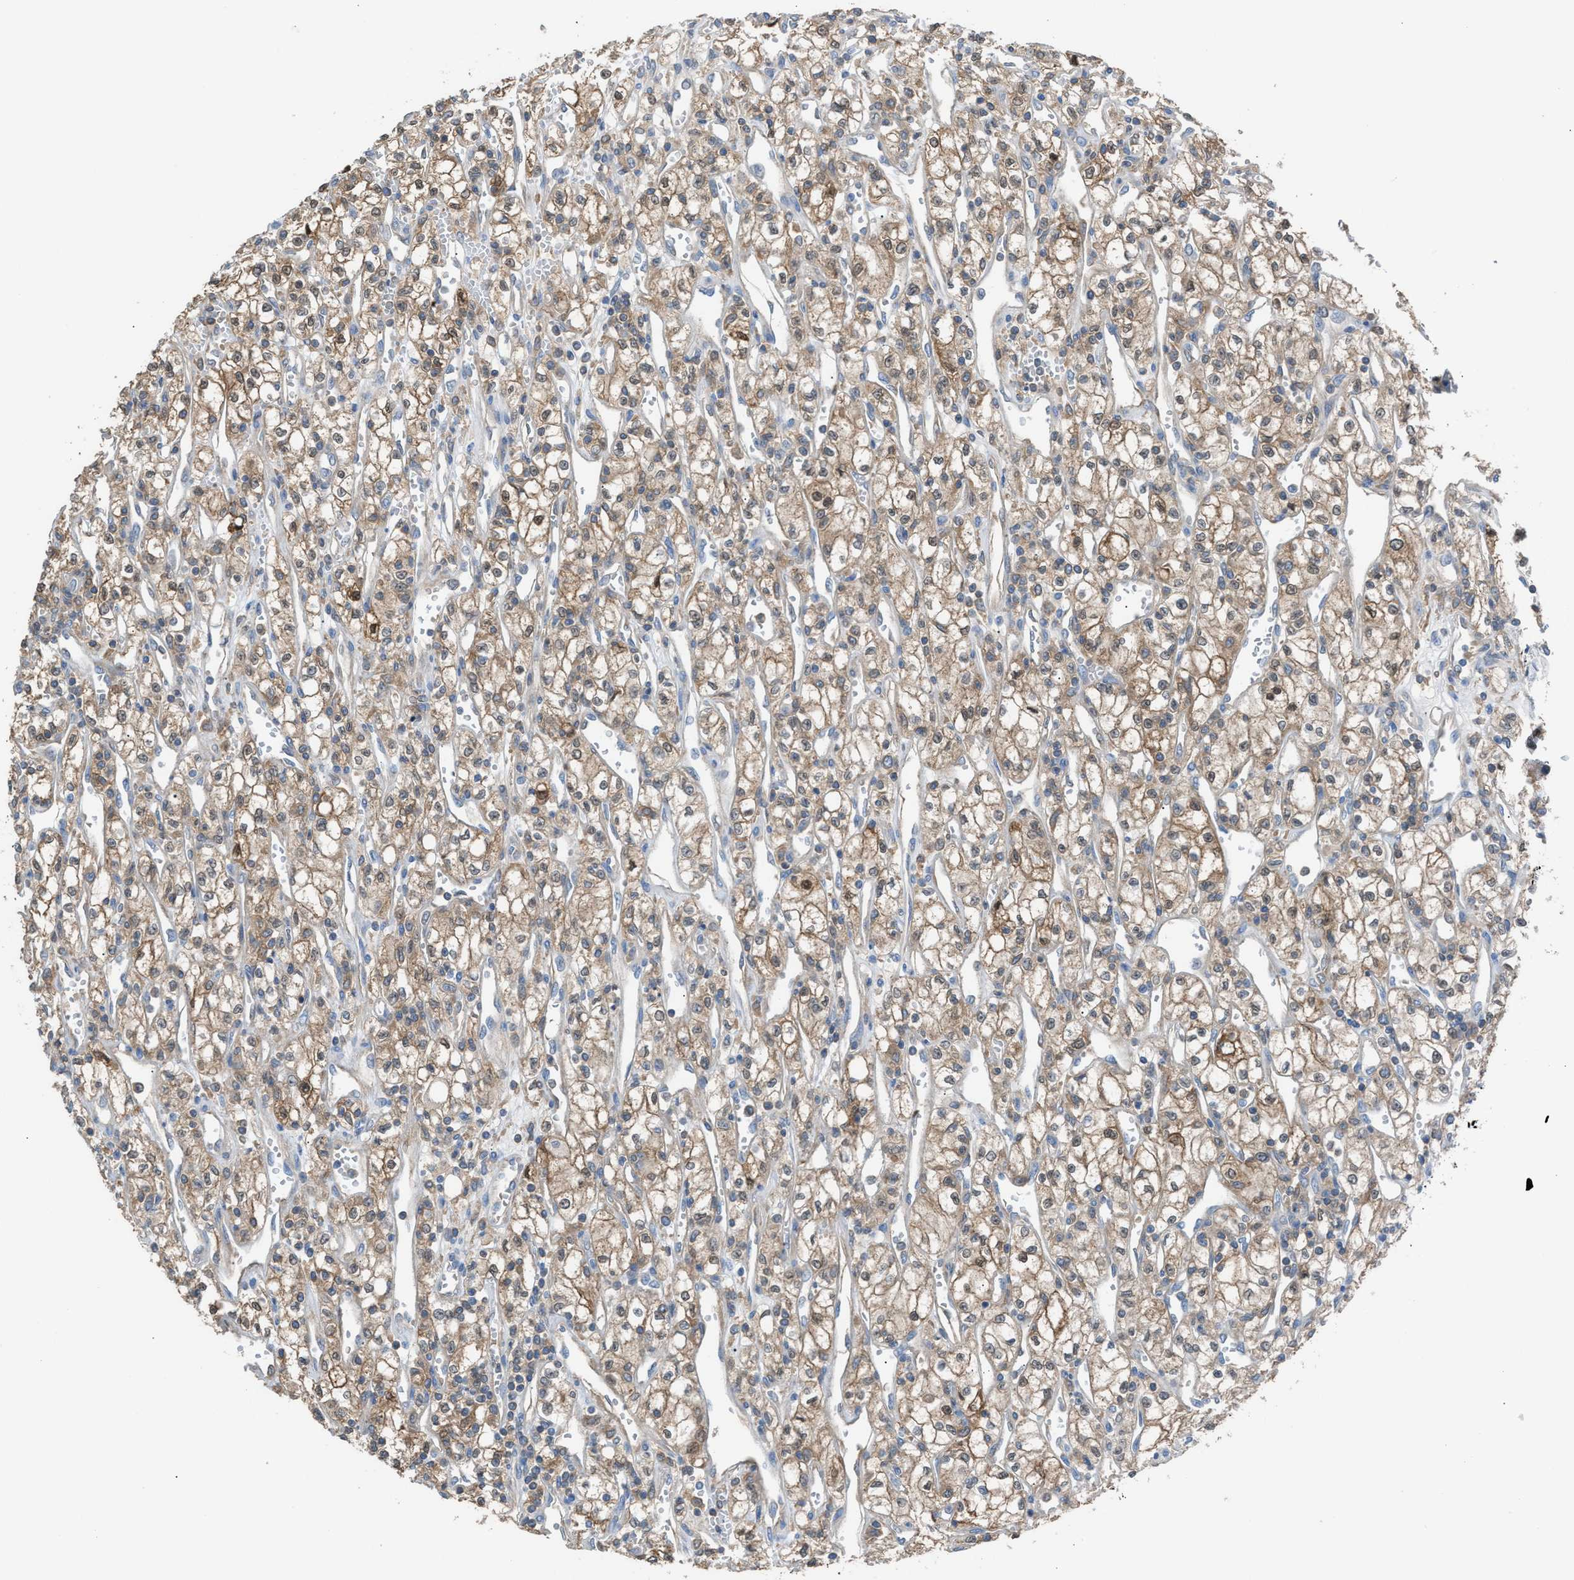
{"staining": {"intensity": "moderate", "quantity": ">75%", "location": "cytoplasmic/membranous"}, "tissue": "renal cancer", "cell_type": "Tumor cells", "image_type": "cancer", "snomed": [{"axis": "morphology", "description": "Adenocarcinoma, NOS"}, {"axis": "topography", "description": "Kidney"}], "caption": "An image of adenocarcinoma (renal) stained for a protein reveals moderate cytoplasmic/membranous brown staining in tumor cells. Immunohistochemistry (ihc) stains the protein in brown and the nuclei are stained blue.", "gene": "NQO2", "patient": {"sex": "male", "age": 59}}